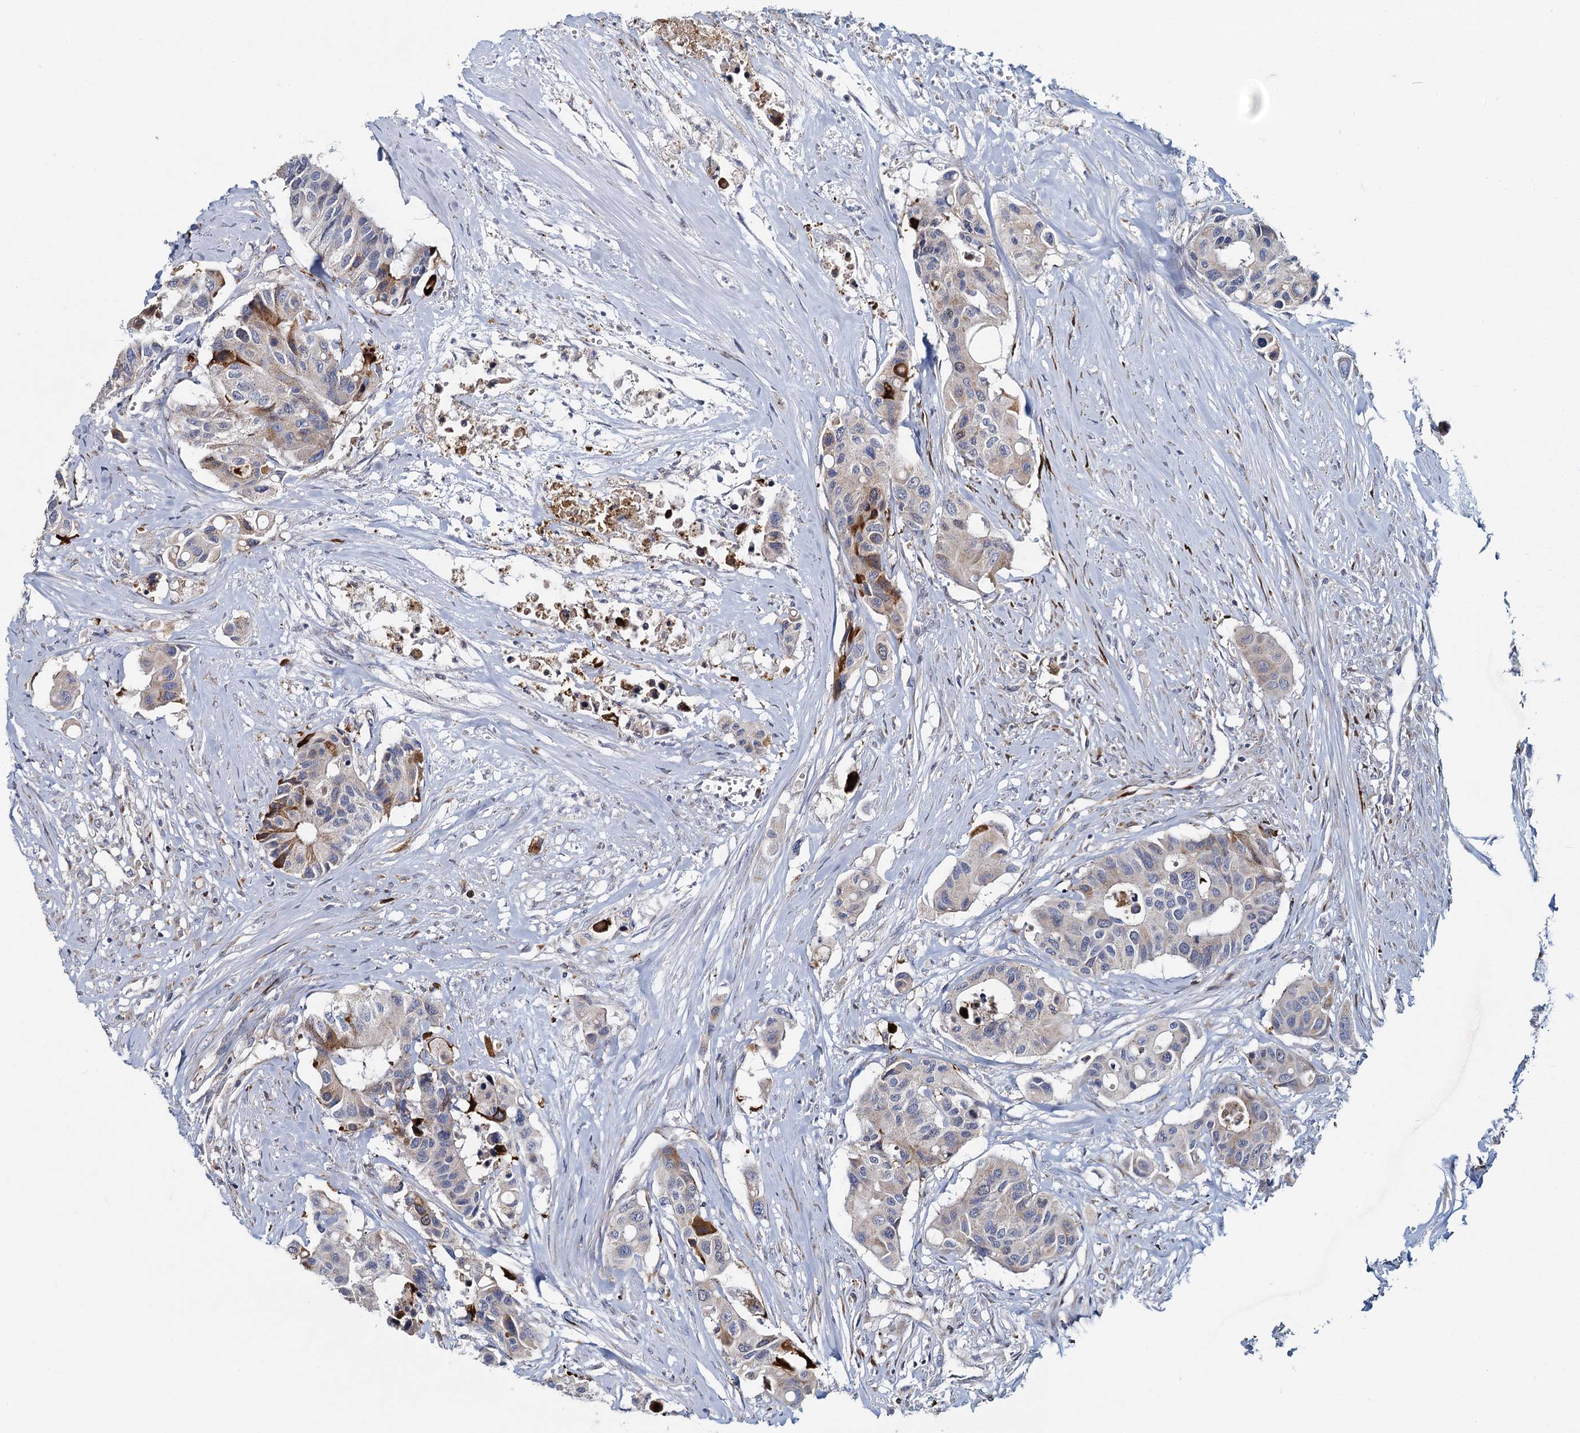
{"staining": {"intensity": "moderate", "quantity": "25%-75%", "location": "cytoplasmic/membranous"}, "tissue": "colorectal cancer", "cell_type": "Tumor cells", "image_type": "cancer", "snomed": [{"axis": "morphology", "description": "Adenocarcinoma, NOS"}, {"axis": "topography", "description": "Colon"}], "caption": "This is a micrograph of immunohistochemistry staining of adenocarcinoma (colorectal), which shows moderate expression in the cytoplasmic/membranous of tumor cells.", "gene": "DCUN1D2", "patient": {"sex": "male", "age": 77}}